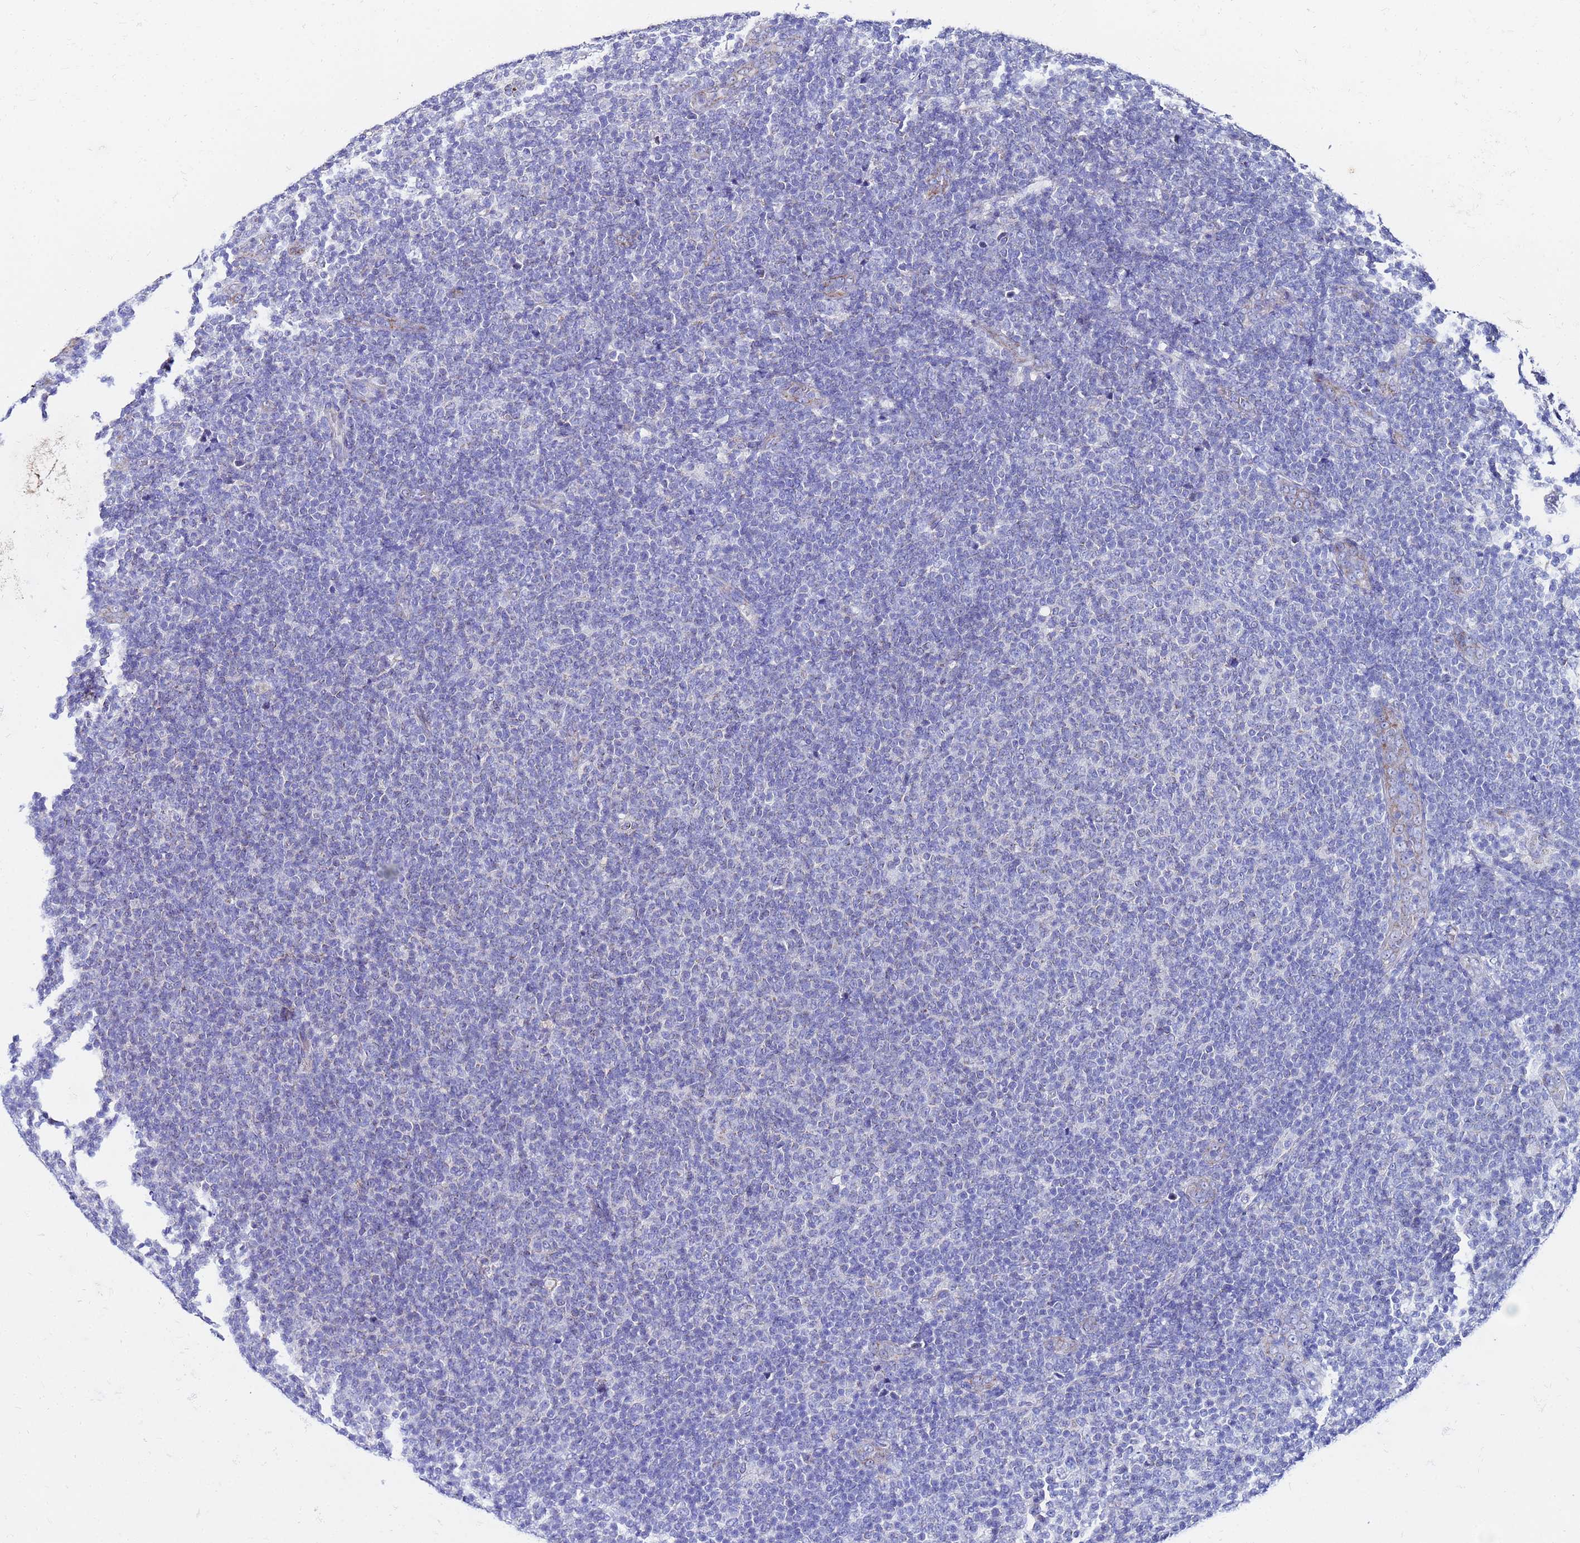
{"staining": {"intensity": "negative", "quantity": "none", "location": "none"}, "tissue": "lymphoma", "cell_type": "Tumor cells", "image_type": "cancer", "snomed": [{"axis": "morphology", "description": "Malignant lymphoma, non-Hodgkin's type, Low grade"}, {"axis": "topography", "description": "Lymph node"}], "caption": "Immunohistochemical staining of malignant lymphoma, non-Hodgkin's type (low-grade) demonstrates no significant positivity in tumor cells. (DAB immunohistochemistry (IHC), high magnification).", "gene": "FAHD2A", "patient": {"sex": "male", "age": 66}}